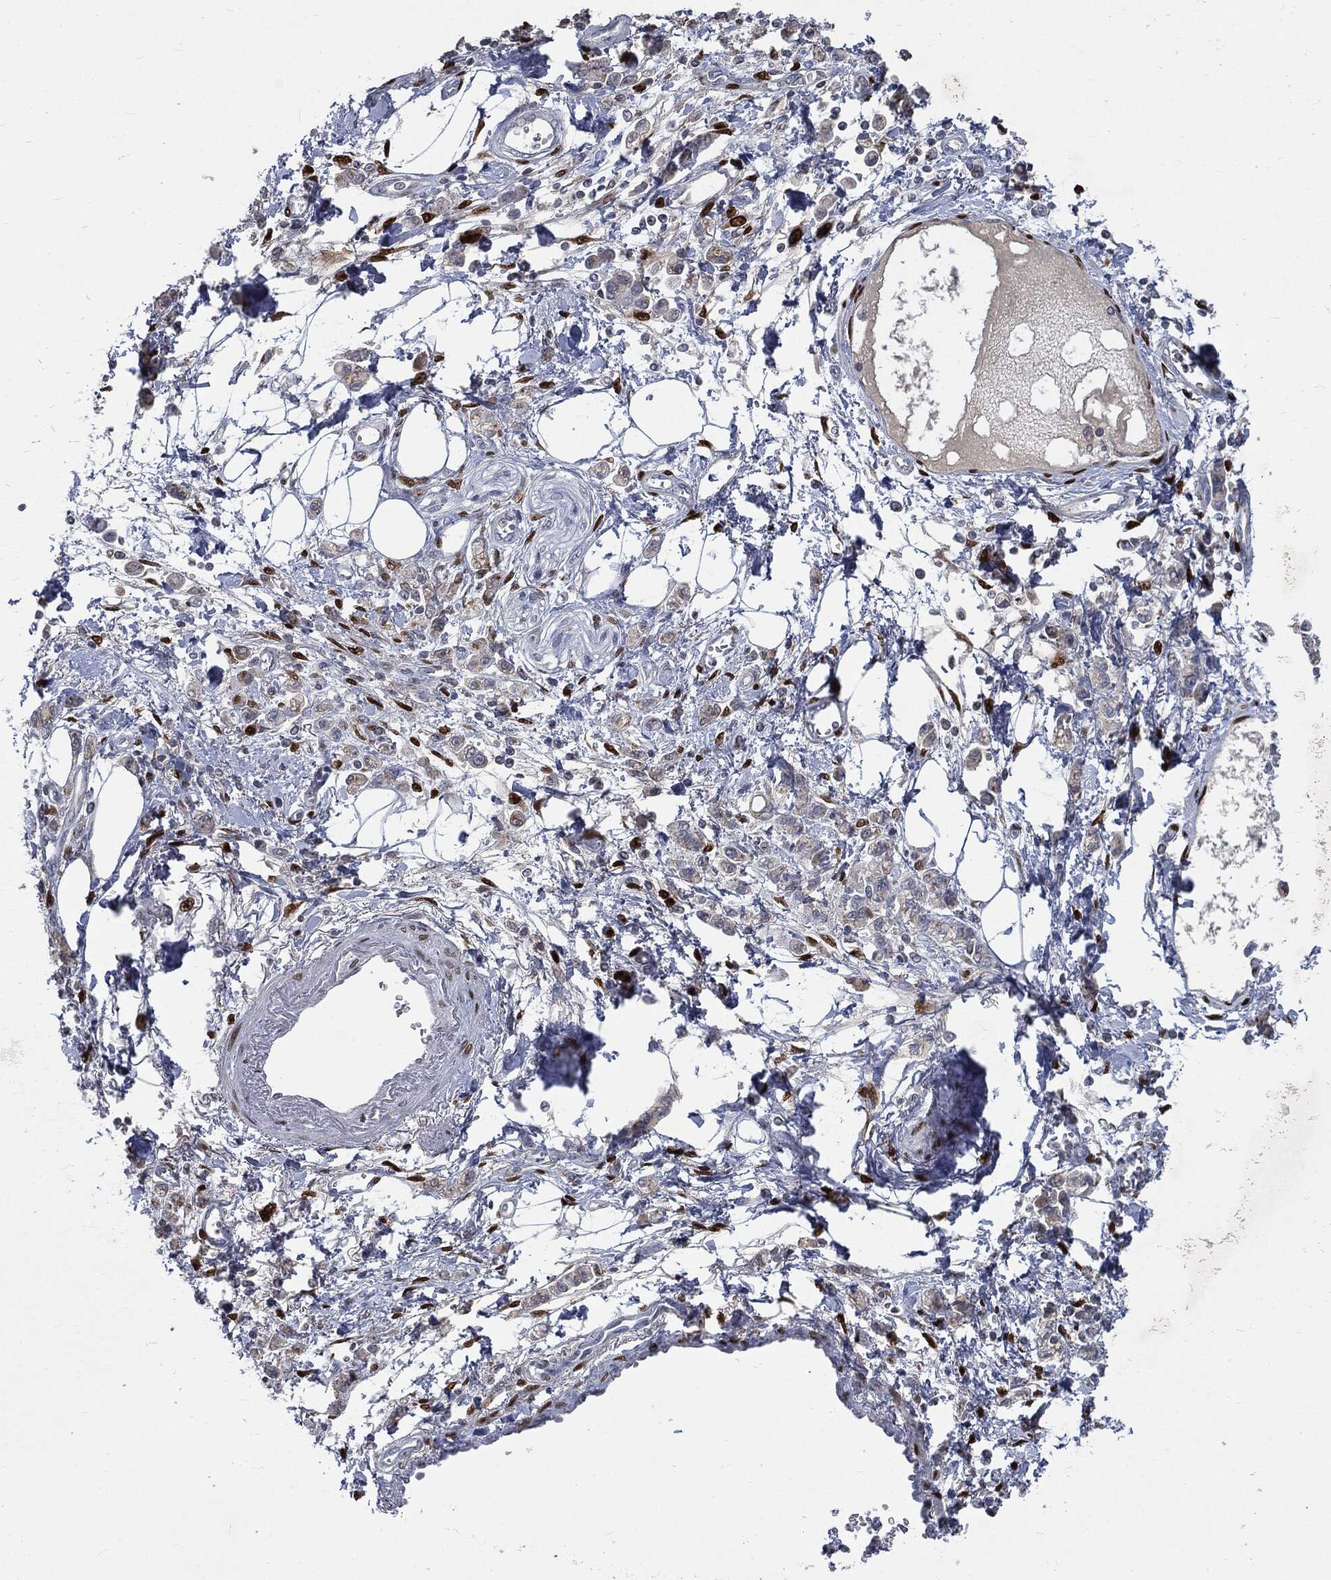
{"staining": {"intensity": "negative", "quantity": "none", "location": "none"}, "tissue": "stomach cancer", "cell_type": "Tumor cells", "image_type": "cancer", "snomed": [{"axis": "morphology", "description": "Adenocarcinoma, NOS"}, {"axis": "topography", "description": "Stomach"}], "caption": "Protein analysis of stomach adenocarcinoma demonstrates no significant positivity in tumor cells. (IHC, brightfield microscopy, high magnification).", "gene": "CASD1", "patient": {"sex": "male", "age": 77}}